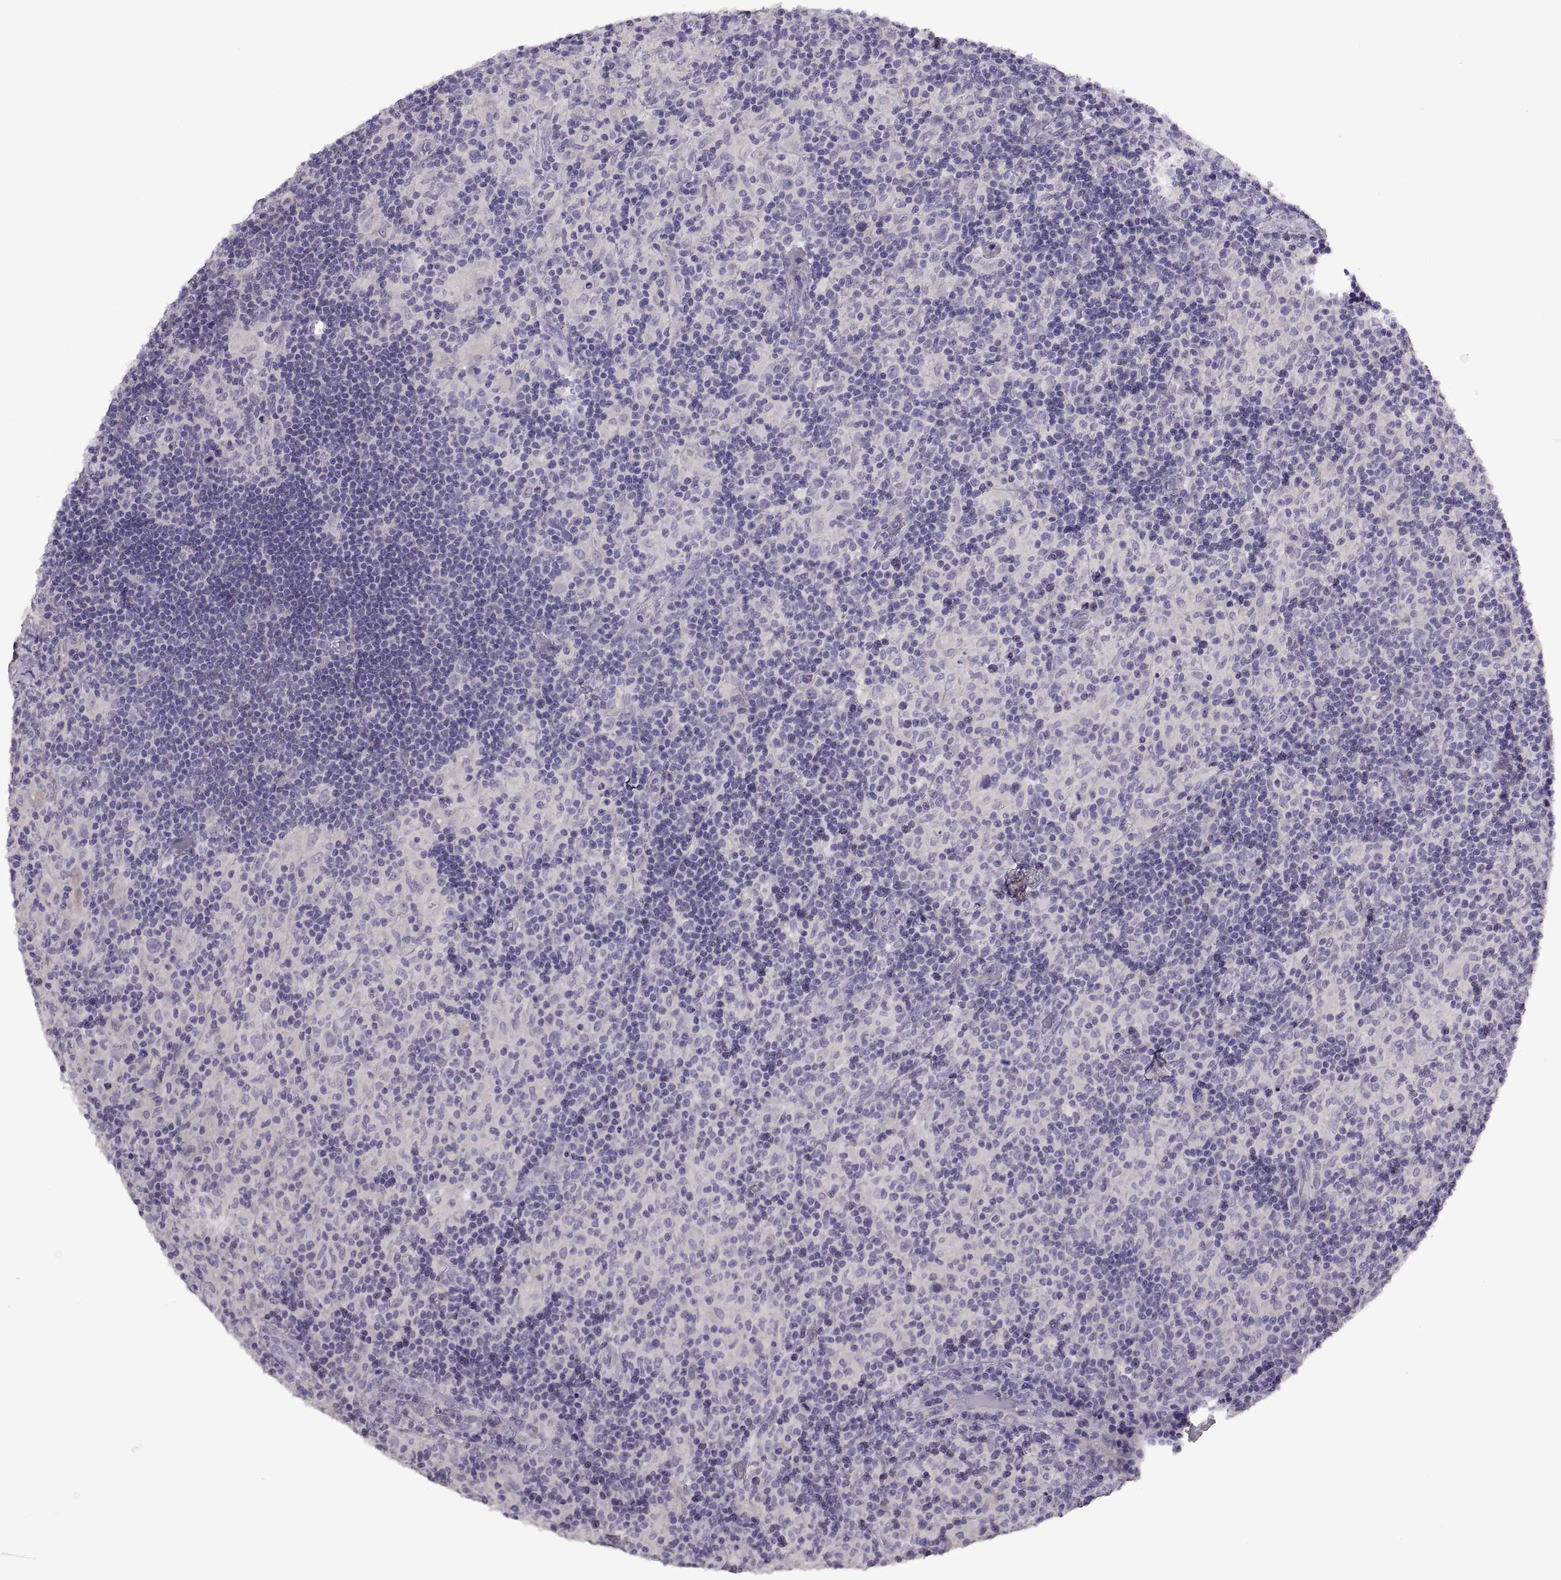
{"staining": {"intensity": "negative", "quantity": "none", "location": "none"}, "tissue": "lymphoma", "cell_type": "Tumor cells", "image_type": "cancer", "snomed": [{"axis": "morphology", "description": "Hodgkin's disease, NOS"}, {"axis": "topography", "description": "Lymph node"}], "caption": "High power microscopy histopathology image of an immunohistochemistry image of lymphoma, revealing no significant expression in tumor cells.", "gene": "TBX19", "patient": {"sex": "male", "age": 70}}